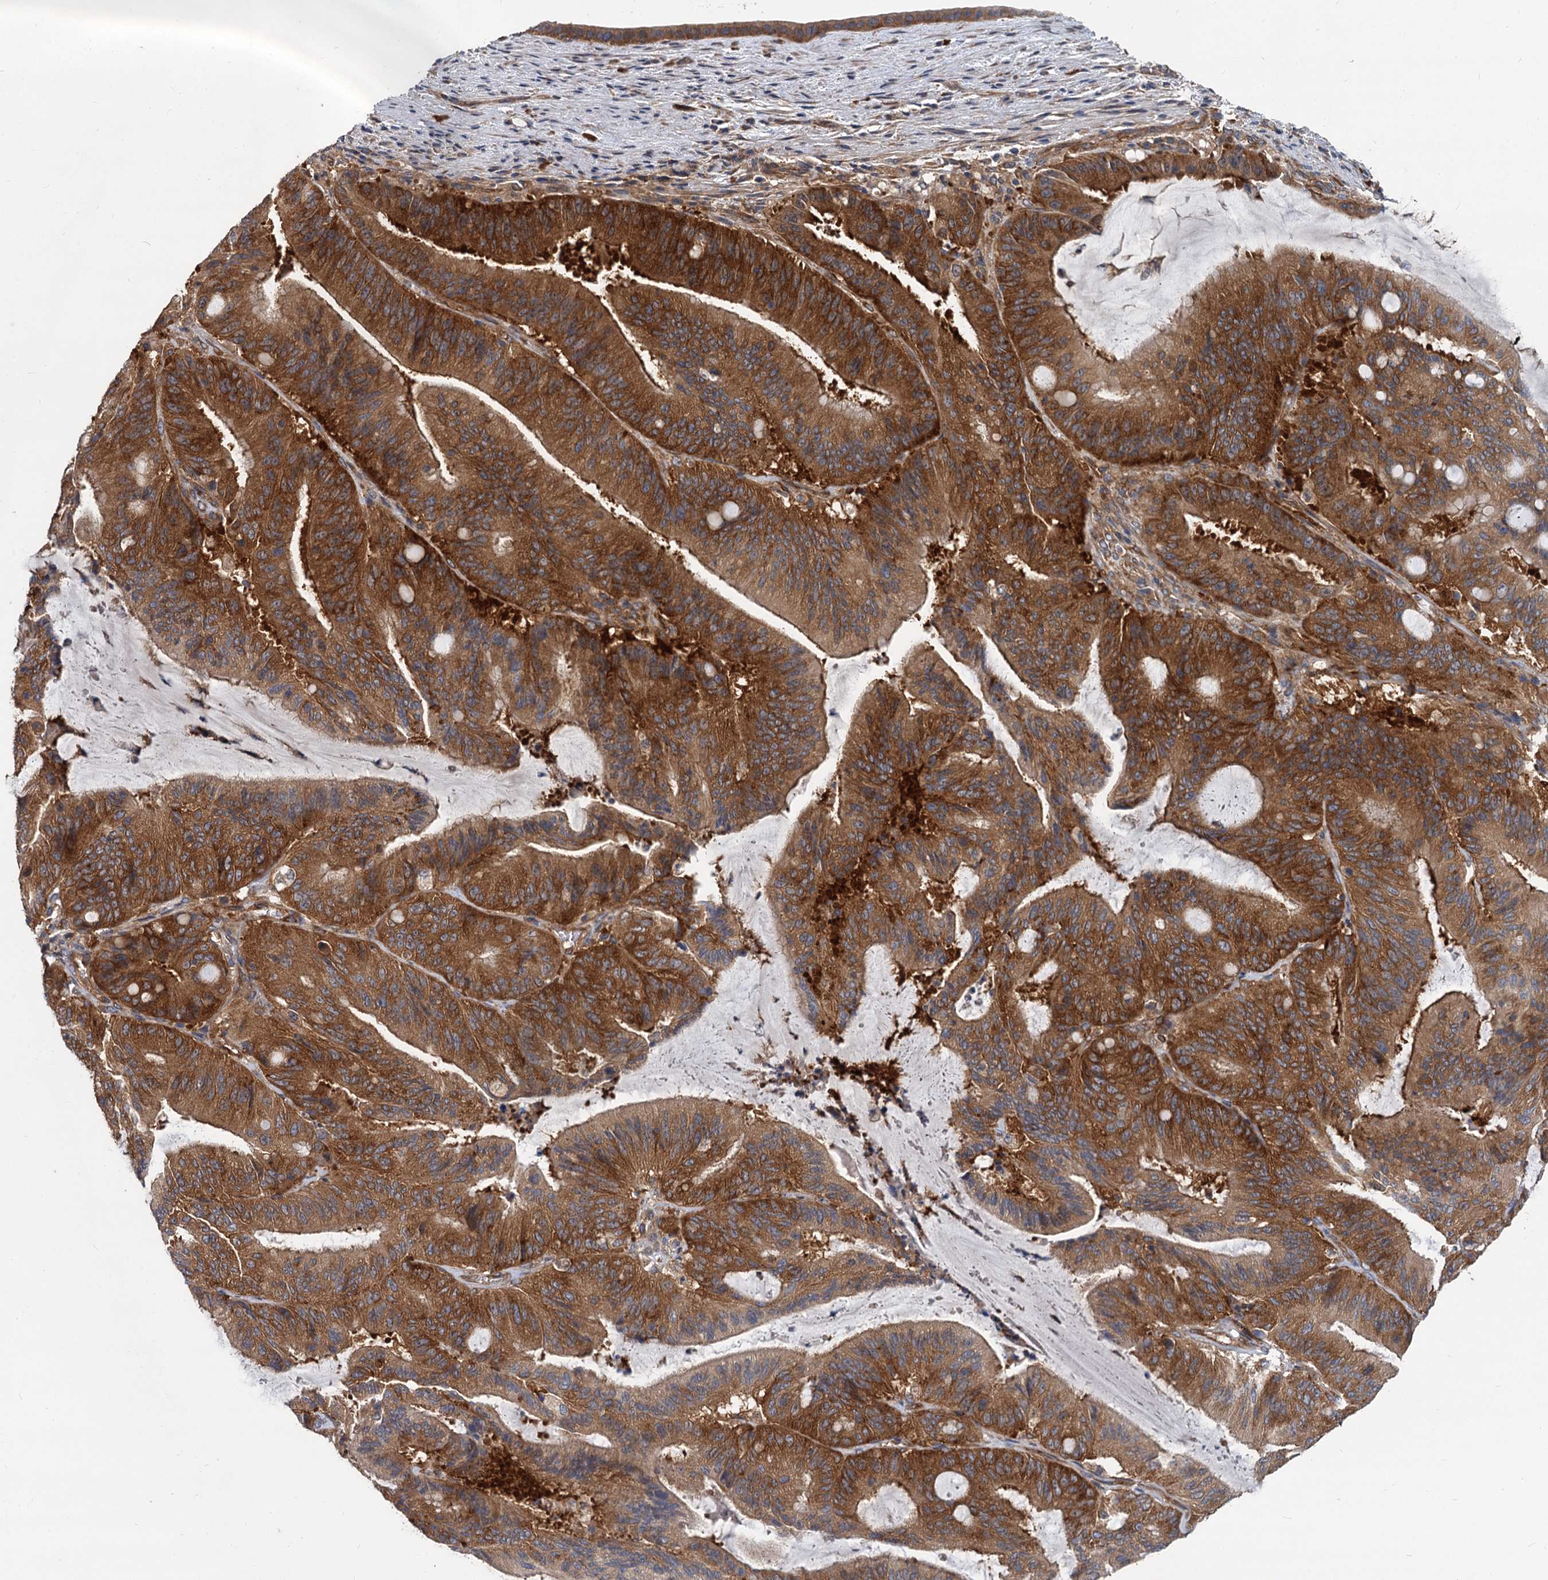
{"staining": {"intensity": "strong", "quantity": ">75%", "location": "cytoplasmic/membranous"}, "tissue": "liver cancer", "cell_type": "Tumor cells", "image_type": "cancer", "snomed": [{"axis": "morphology", "description": "Normal tissue, NOS"}, {"axis": "morphology", "description": "Cholangiocarcinoma"}, {"axis": "topography", "description": "Liver"}, {"axis": "topography", "description": "Peripheral nerve tissue"}], "caption": "Human liver cancer stained with a protein marker reveals strong staining in tumor cells.", "gene": "EIF2B2", "patient": {"sex": "female", "age": 73}}